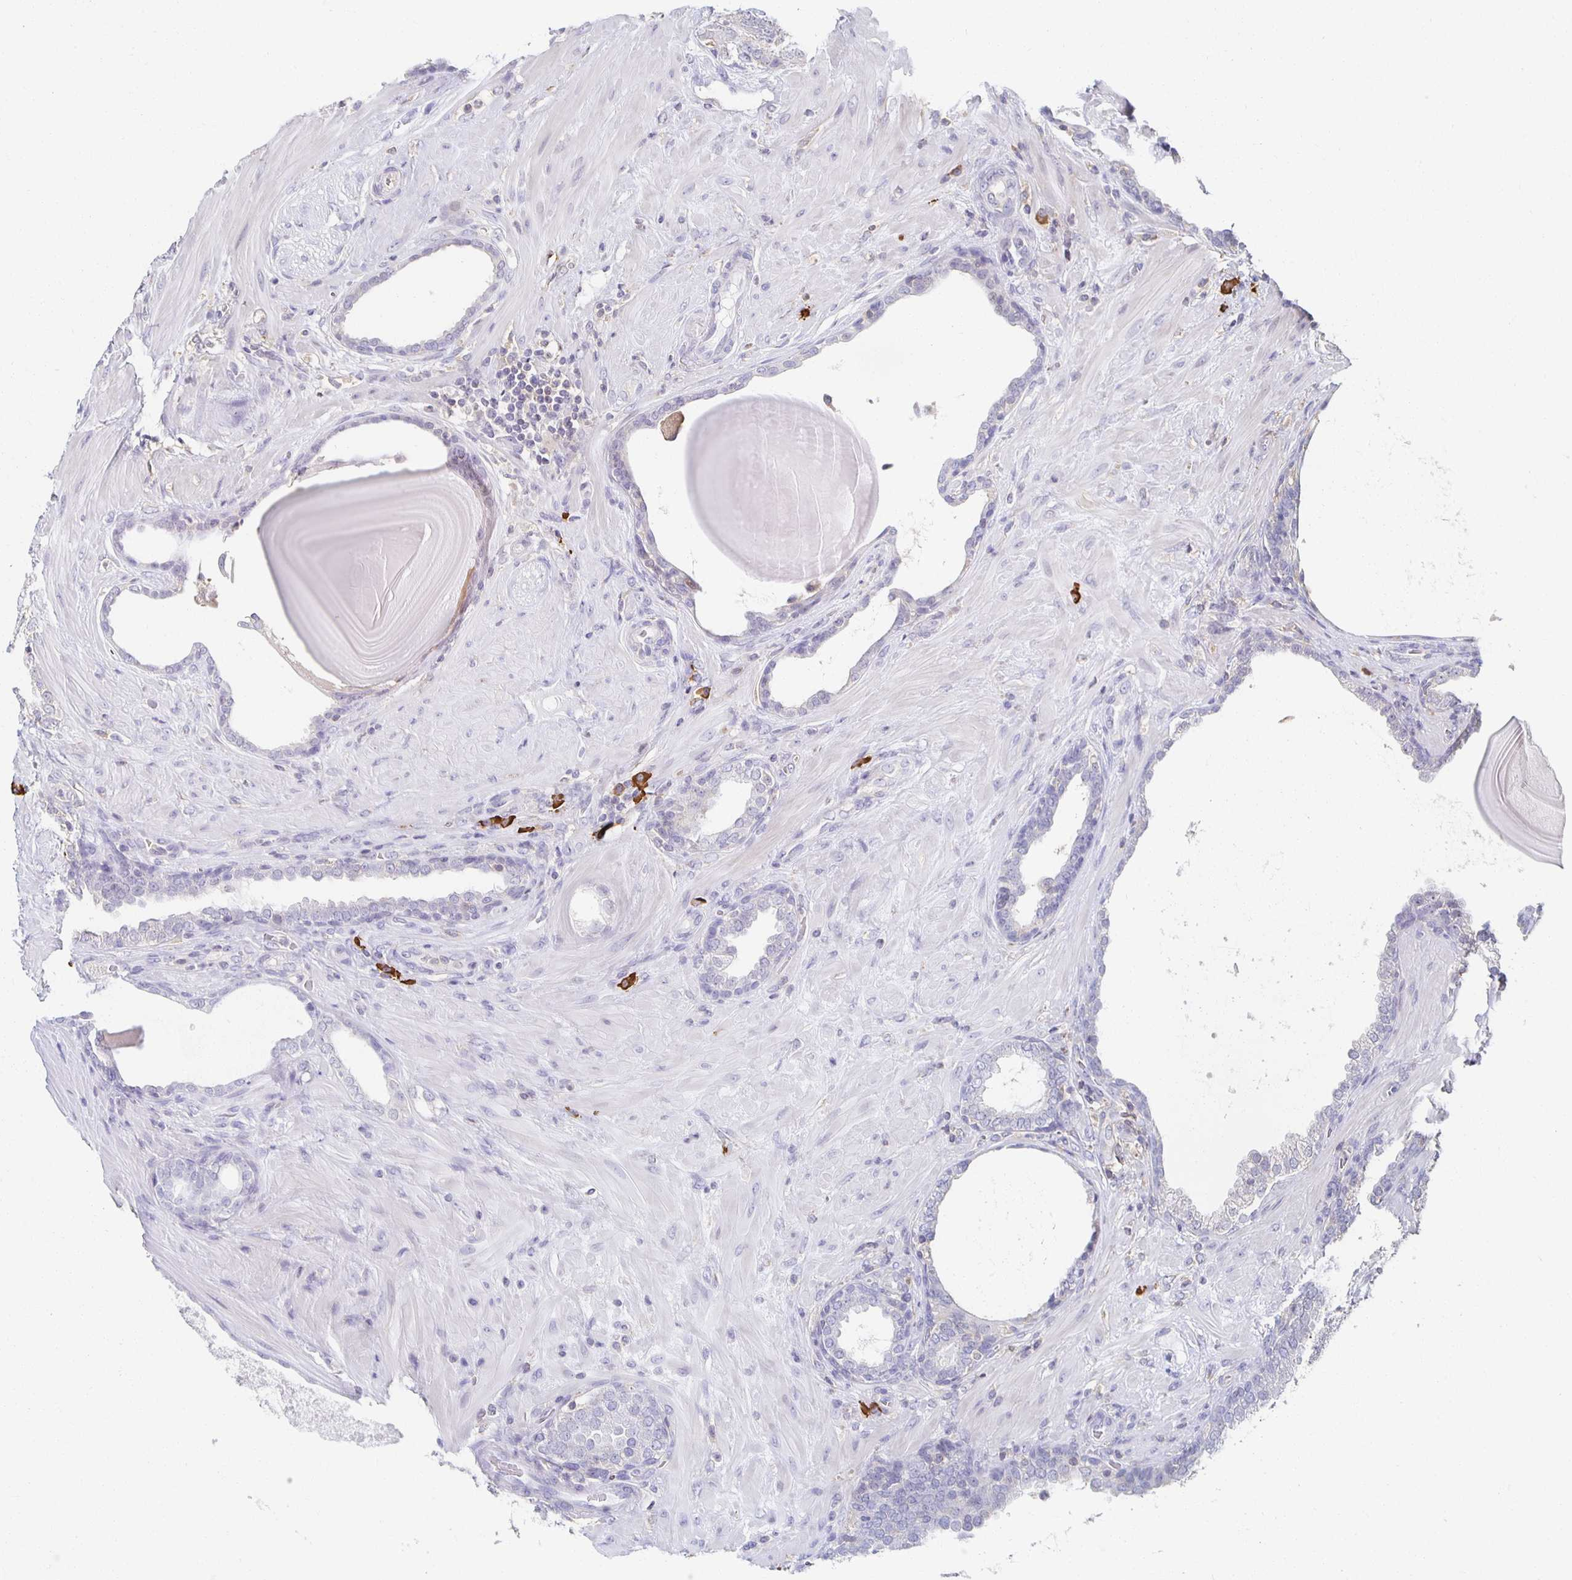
{"staining": {"intensity": "negative", "quantity": "none", "location": "none"}, "tissue": "prostate cancer", "cell_type": "Tumor cells", "image_type": "cancer", "snomed": [{"axis": "morphology", "description": "Adenocarcinoma, High grade"}, {"axis": "topography", "description": "Prostate"}], "caption": "This is an IHC micrograph of prostate cancer (high-grade adenocarcinoma). There is no positivity in tumor cells.", "gene": "ZNF692", "patient": {"sex": "male", "age": 62}}